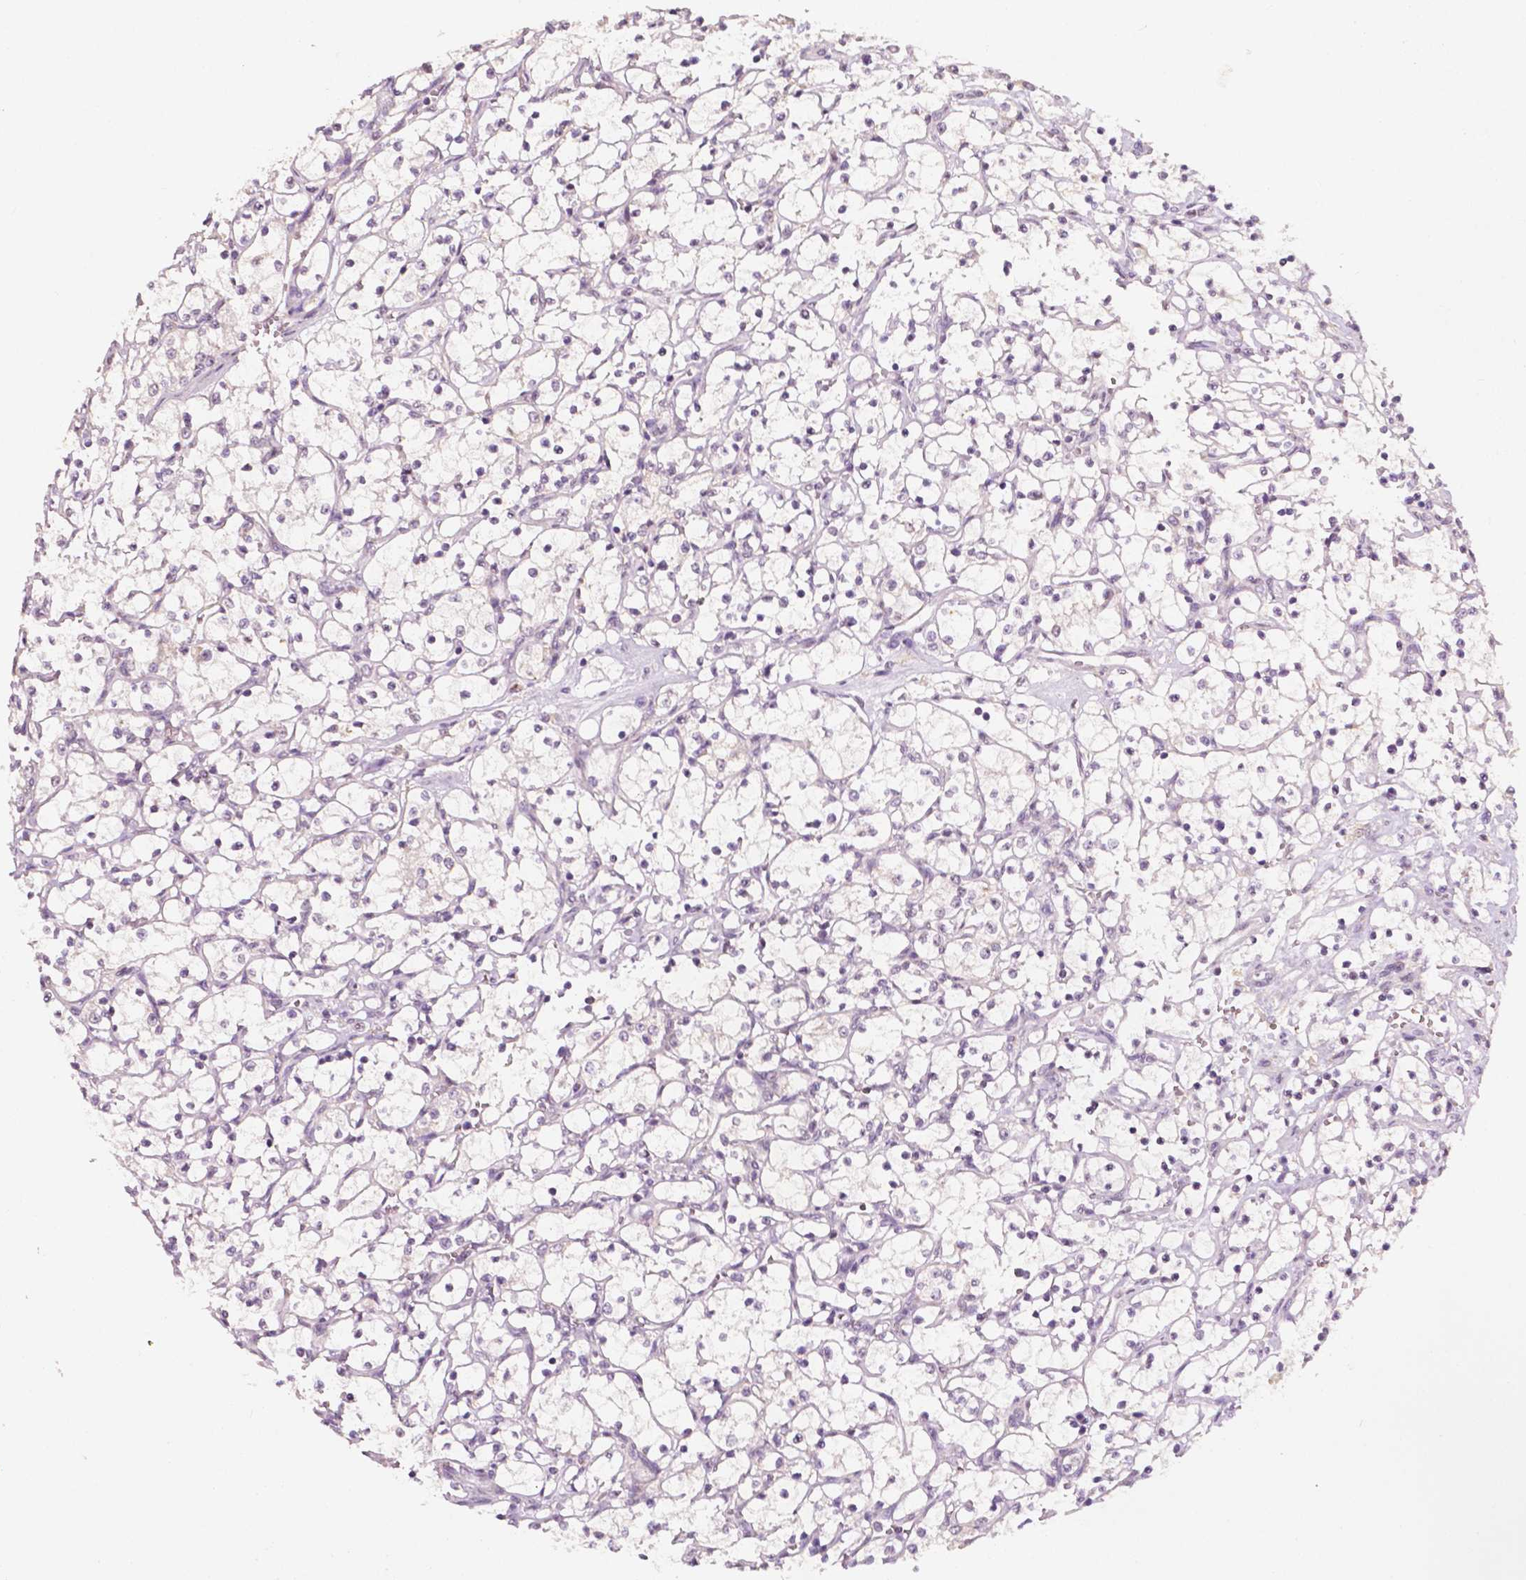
{"staining": {"intensity": "negative", "quantity": "none", "location": "none"}, "tissue": "renal cancer", "cell_type": "Tumor cells", "image_type": "cancer", "snomed": [{"axis": "morphology", "description": "Adenocarcinoma, NOS"}, {"axis": "topography", "description": "Kidney"}], "caption": "Tumor cells are negative for protein expression in human renal cancer. (DAB (3,3'-diaminobenzidine) IHC, high magnification).", "gene": "EBAG9", "patient": {"sex": "female", "age": 69}}